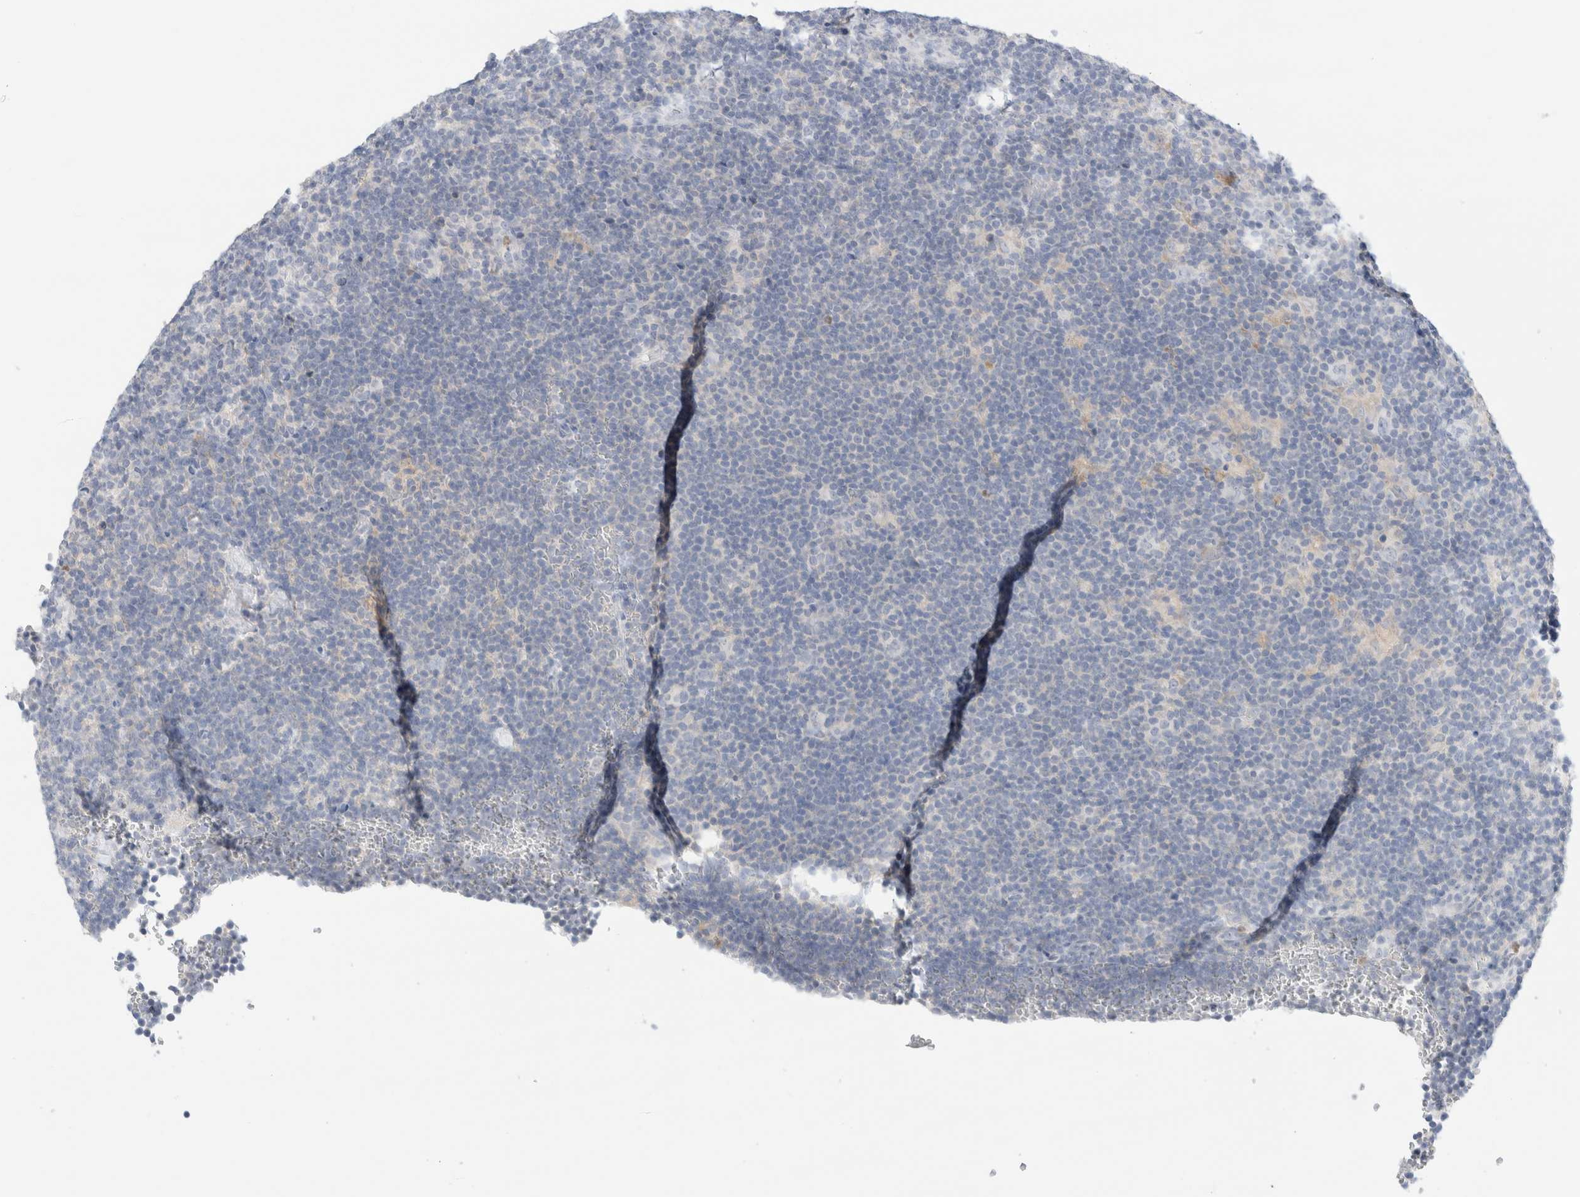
{"staining": {"intensity": "negative", "quantity": "none", "location": "none"}, "tissue": "lymphoma", "cell_type": "Tumor cells", "image_type": "cancer", "snomed": [{"axis": "morphology", "description": "Hodgkin's disease, NOS"}, {"axis": "topography", "description": "Lymph node"}], "caption": "Lymphoma stained for a protein using immunohistochemistry displays no staining tumor cells.", "gene": "ADAM30", "patient": {"sex": "female", "age": 57}}